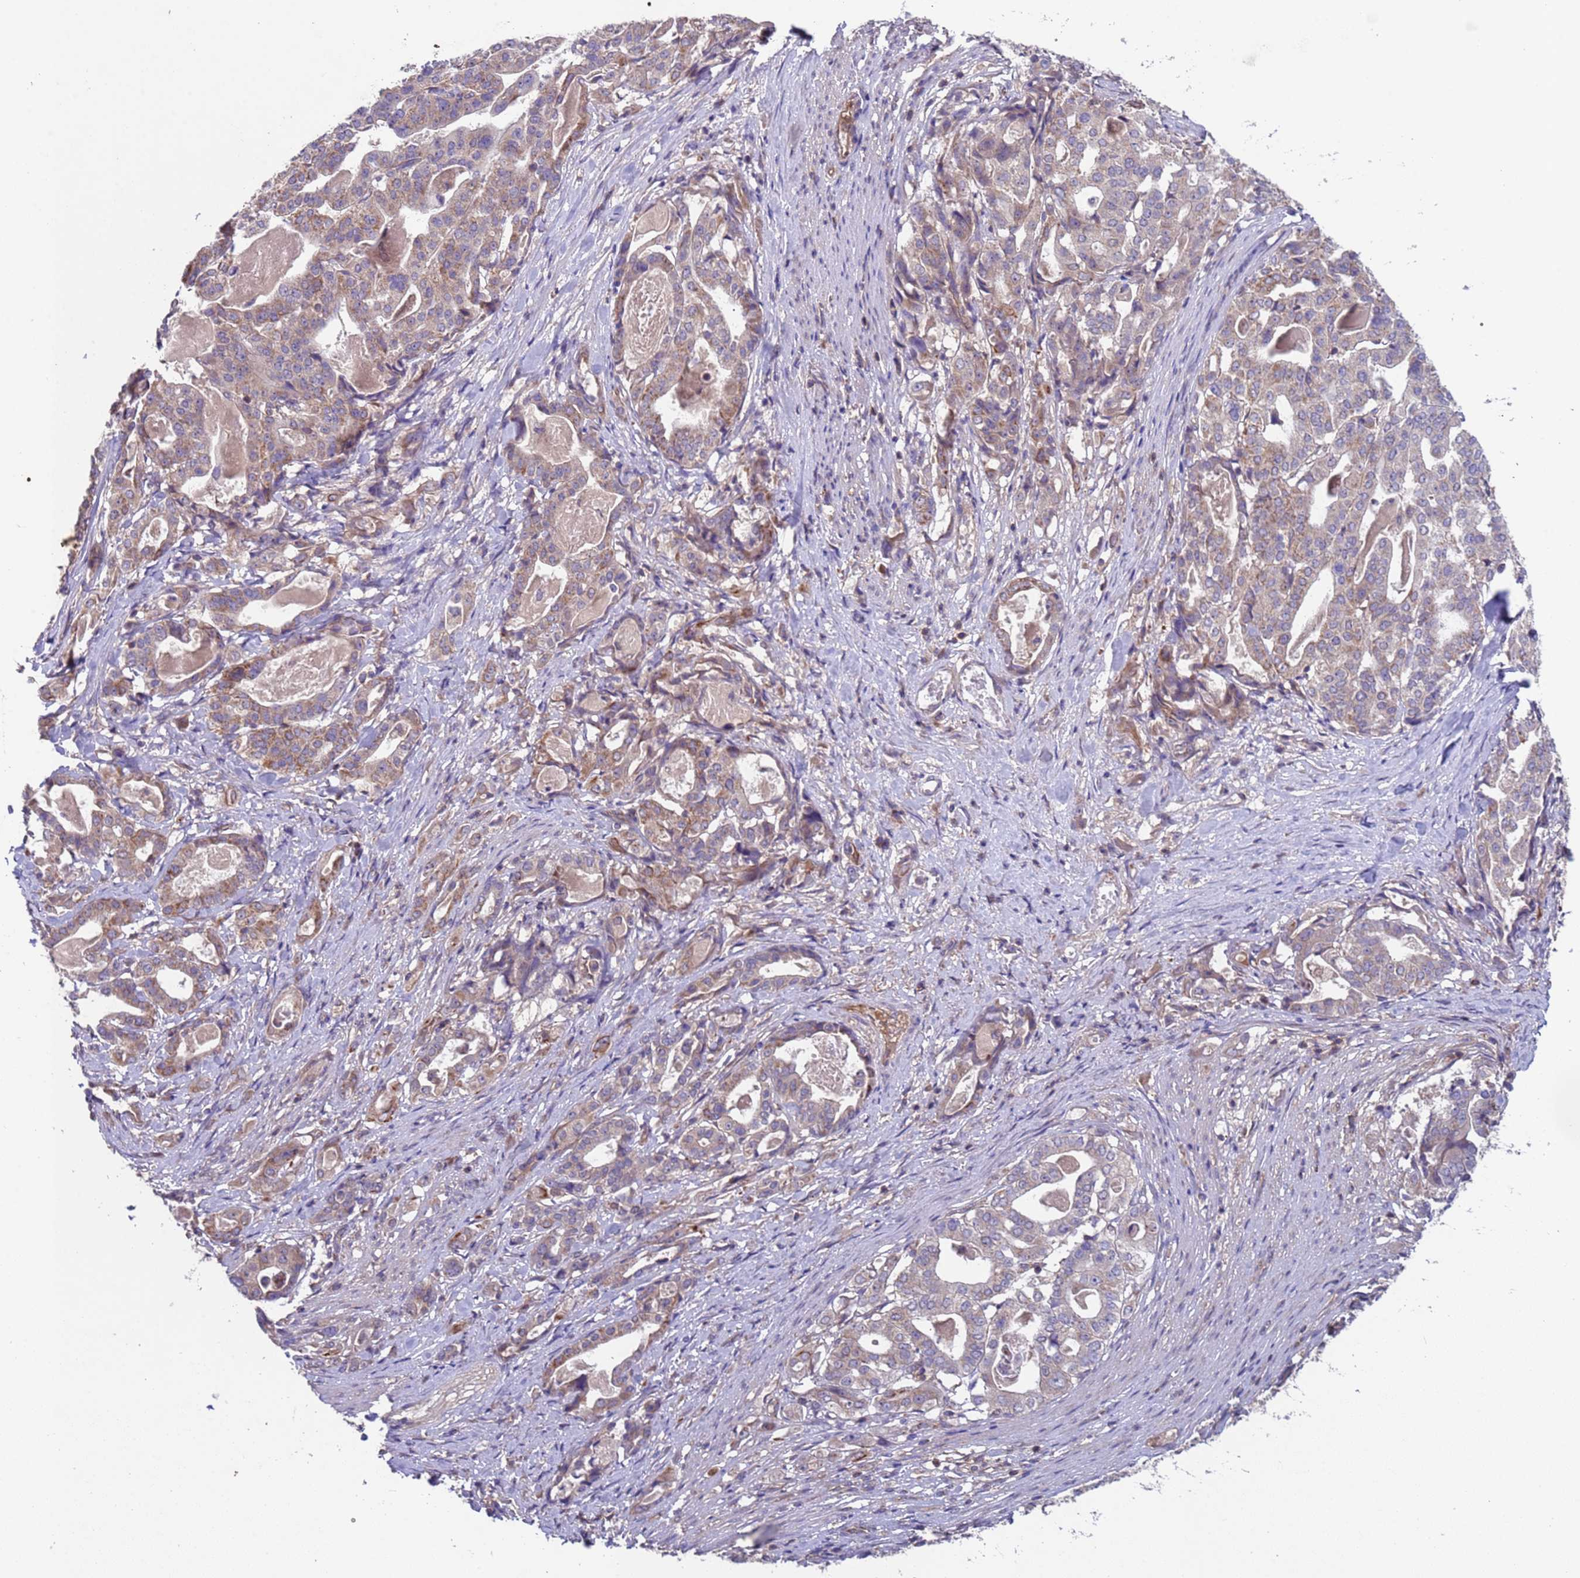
{"staining": {"intensity": "weak", "quantity": "25%-75%", "location": "cytoplasmic/membranous"}, "tissue": "stomach cancer", "cell_type": "Tumor cells", "image_type": "cancer", "snomed": [{"axis": "morphology", "description": "Adenocarcinoma, NOS"}, {"axis": "topography", "description": "Stomach"}], "caption": "Stomach cancer stained with immunohistochemistry shows weak cytoplasmic/membranous positivity in approximately 25%-75% of tumor cells.", "gene": "ACAD8", "patient": {"sex": "male", "age": 48}}